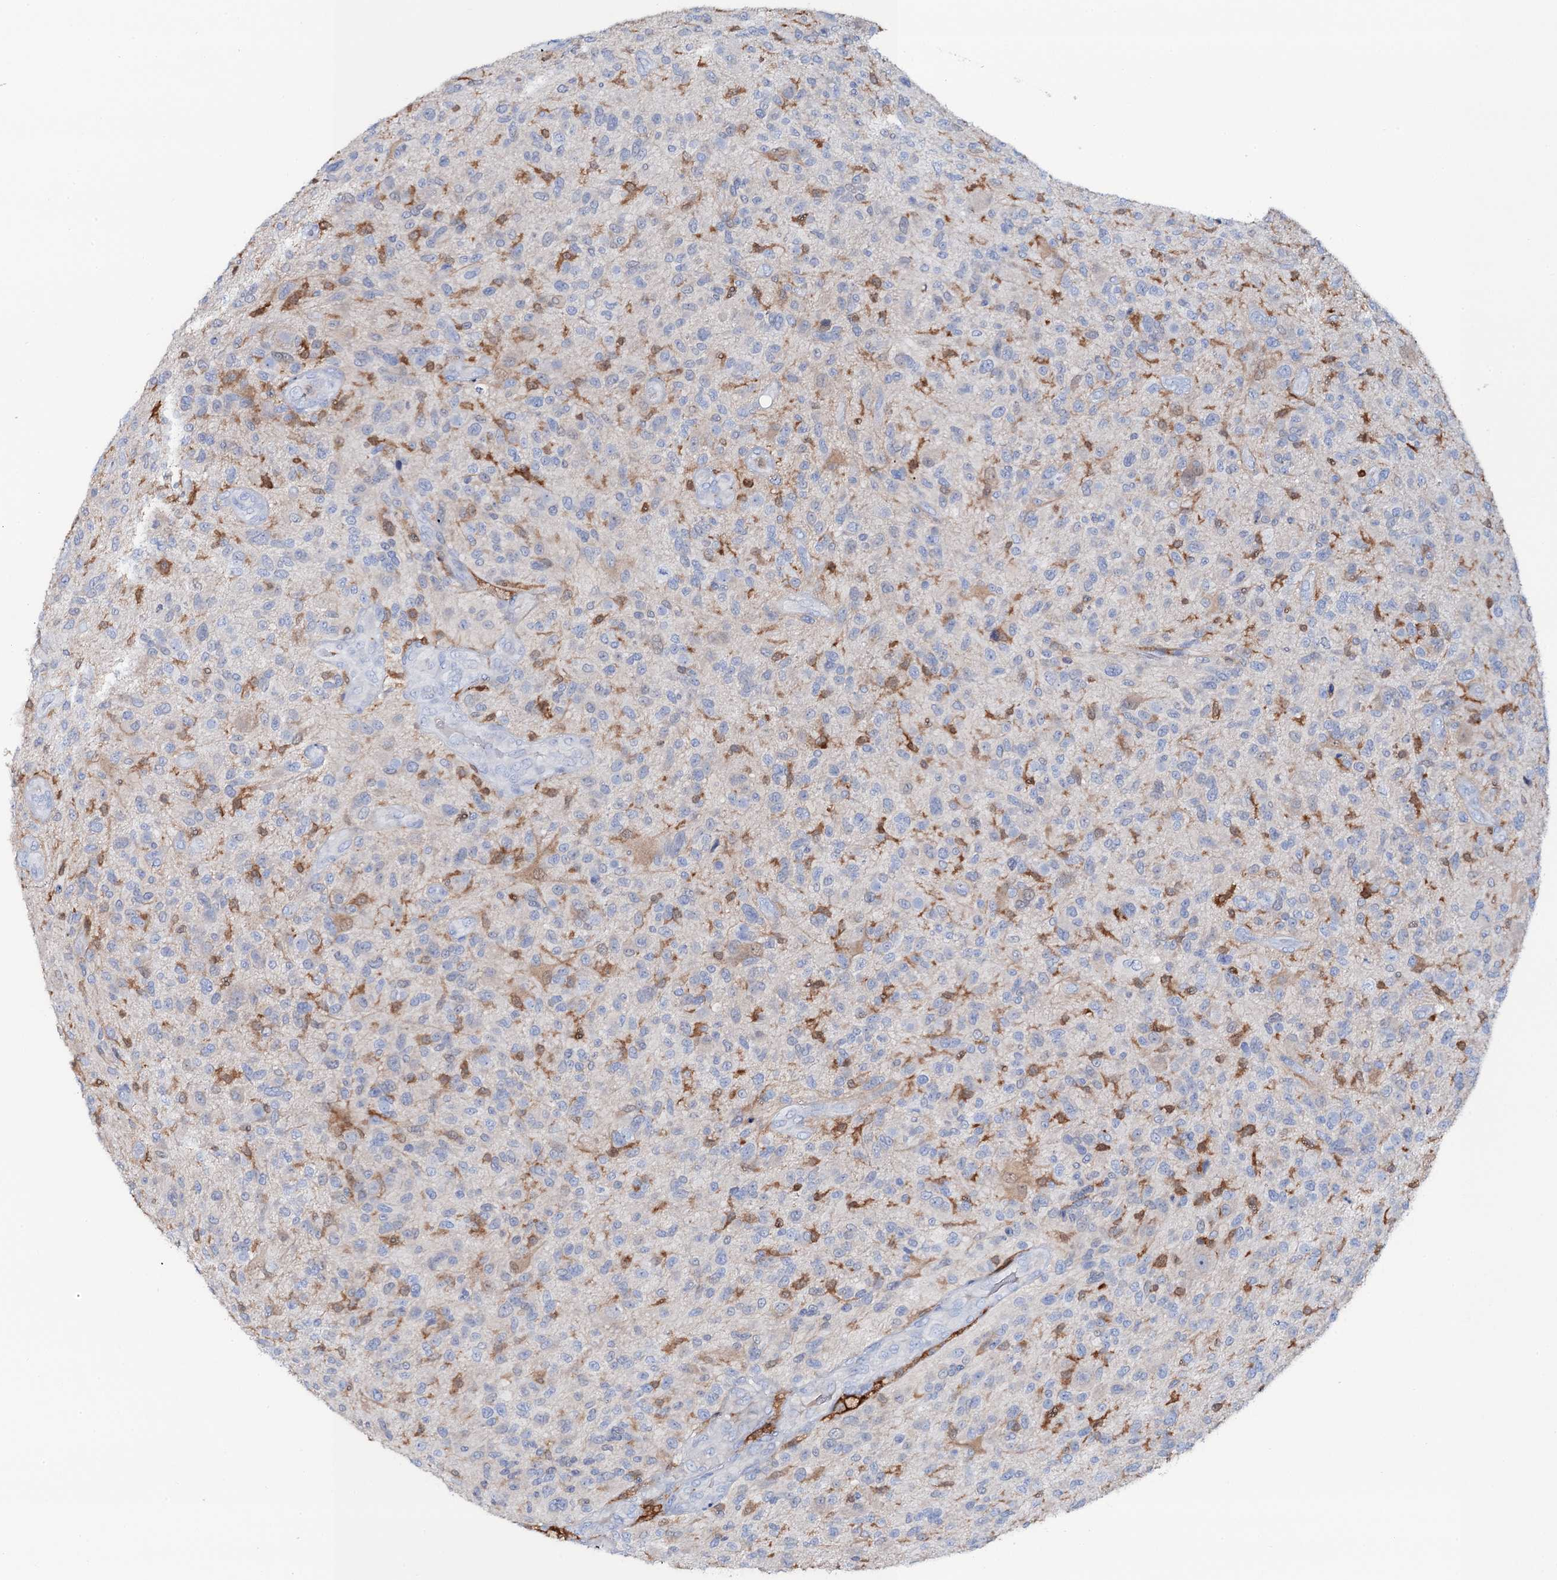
{"staining": {"intensity": "negative", "quantity": "none", "location": "none"}, "tissue": "glioma", "cell_type": "Tumor cells", "image_type": "cancer", "snomed": [{"axis": "morphology", "description": "Glioma, malignant, High grade"}, {"axis": "topography", "description": "Brain"}], "caption": "There is no significant positivity in tumor cells of malignant glioma (high-grade).", "gene": "FAH", "patient": {"sex": "male", "age": 47}}